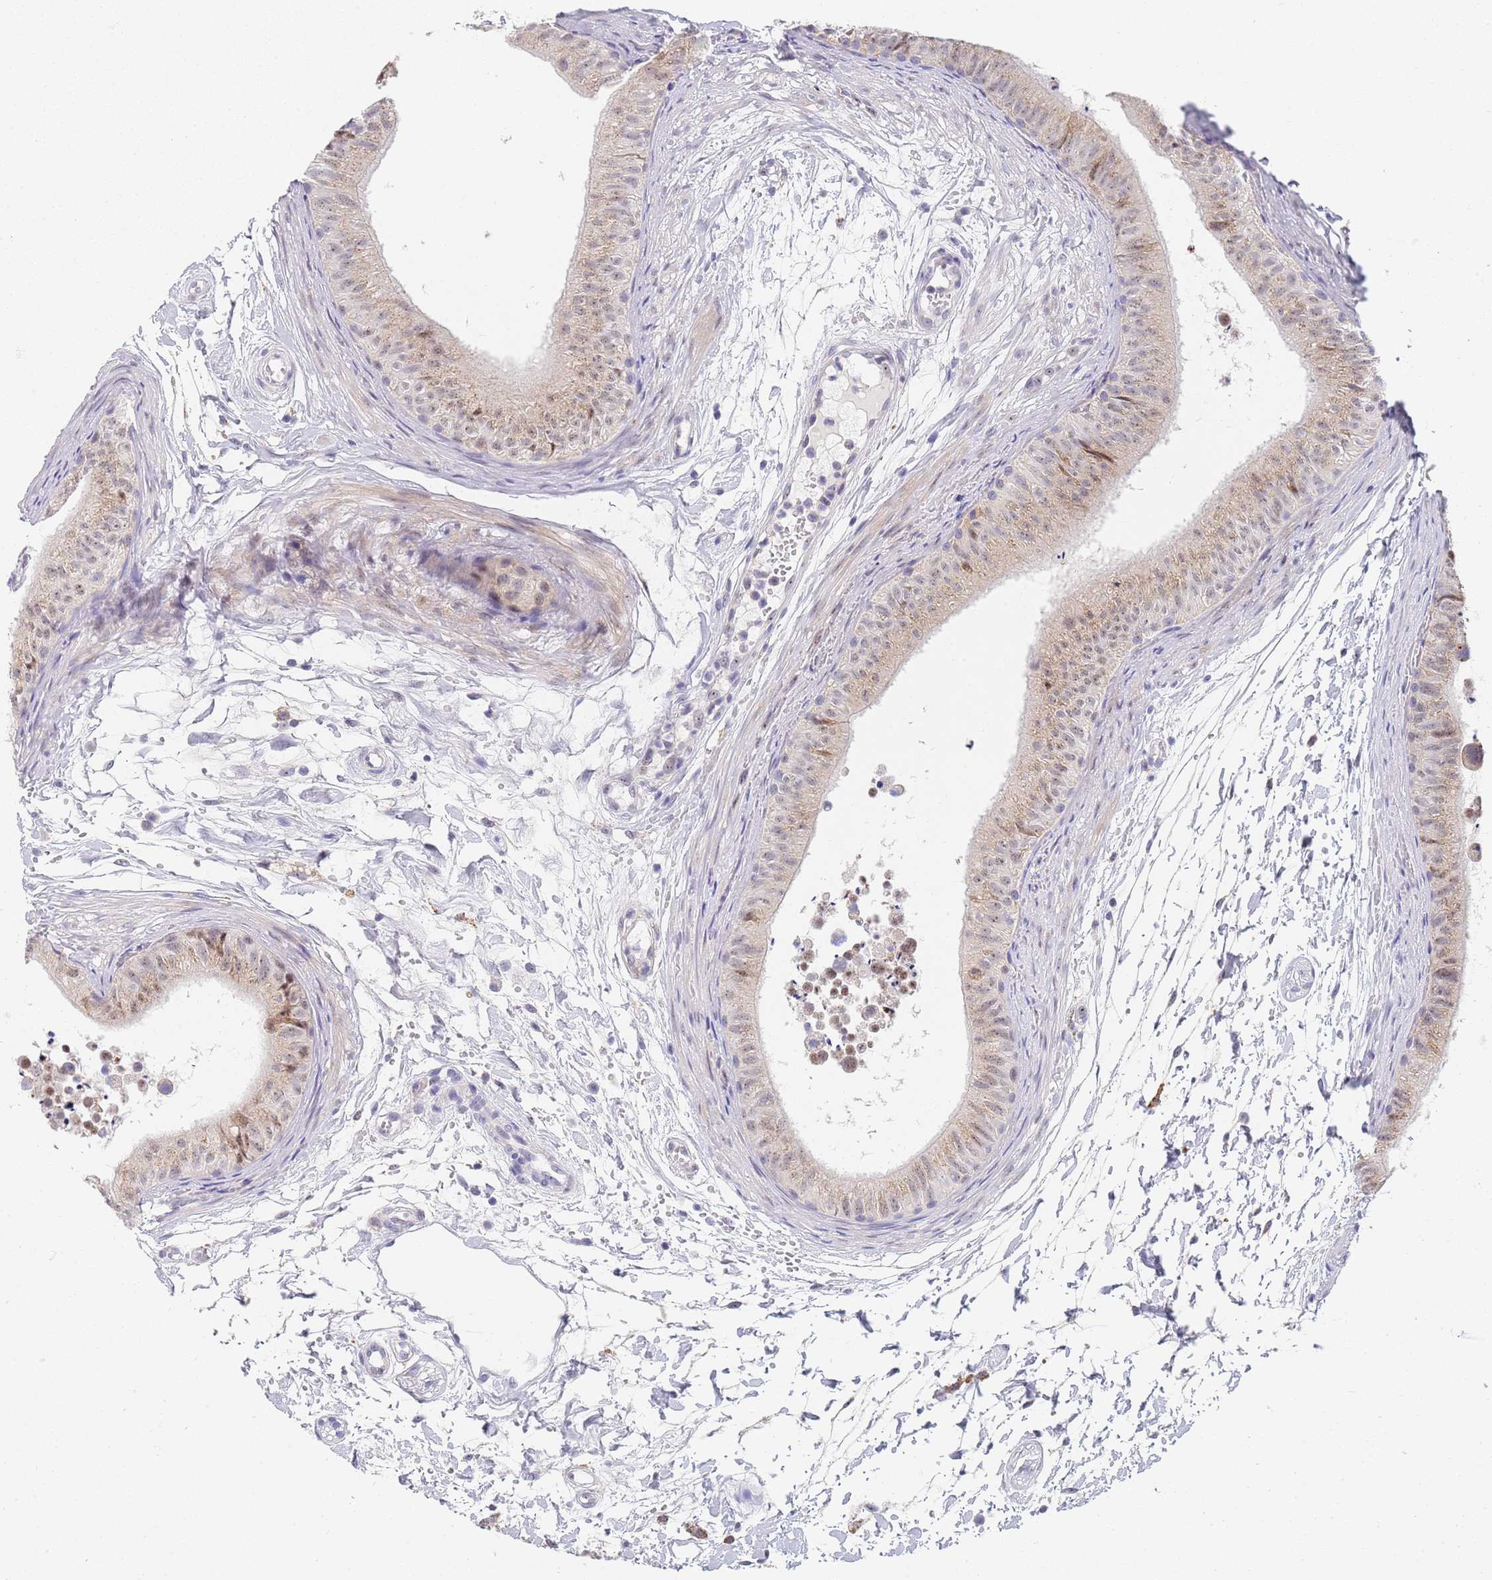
{"staining": {"intensity": "weak", "quantity": "<25%", "location": "cytoplasmic/membranous"}, "tissue": "epididymis", "cell_type": "Glandular cells", "image_type": "normal", "snomed": [{"axis": "morphology", "description": "Normal tissue, NOS"}, {"axis": "topography", "description": "Epididymis"}], "caption": "High magnification brightfield microscopy of unremarkable epididymis stained with DAB (3,3'-diaminobenzidine) (brown) and counterstained with hematoxylin (blue): glandular cells show no significant expression.", "gene": "PLCL2", "patient": {"sex": "male", "age": 15}}